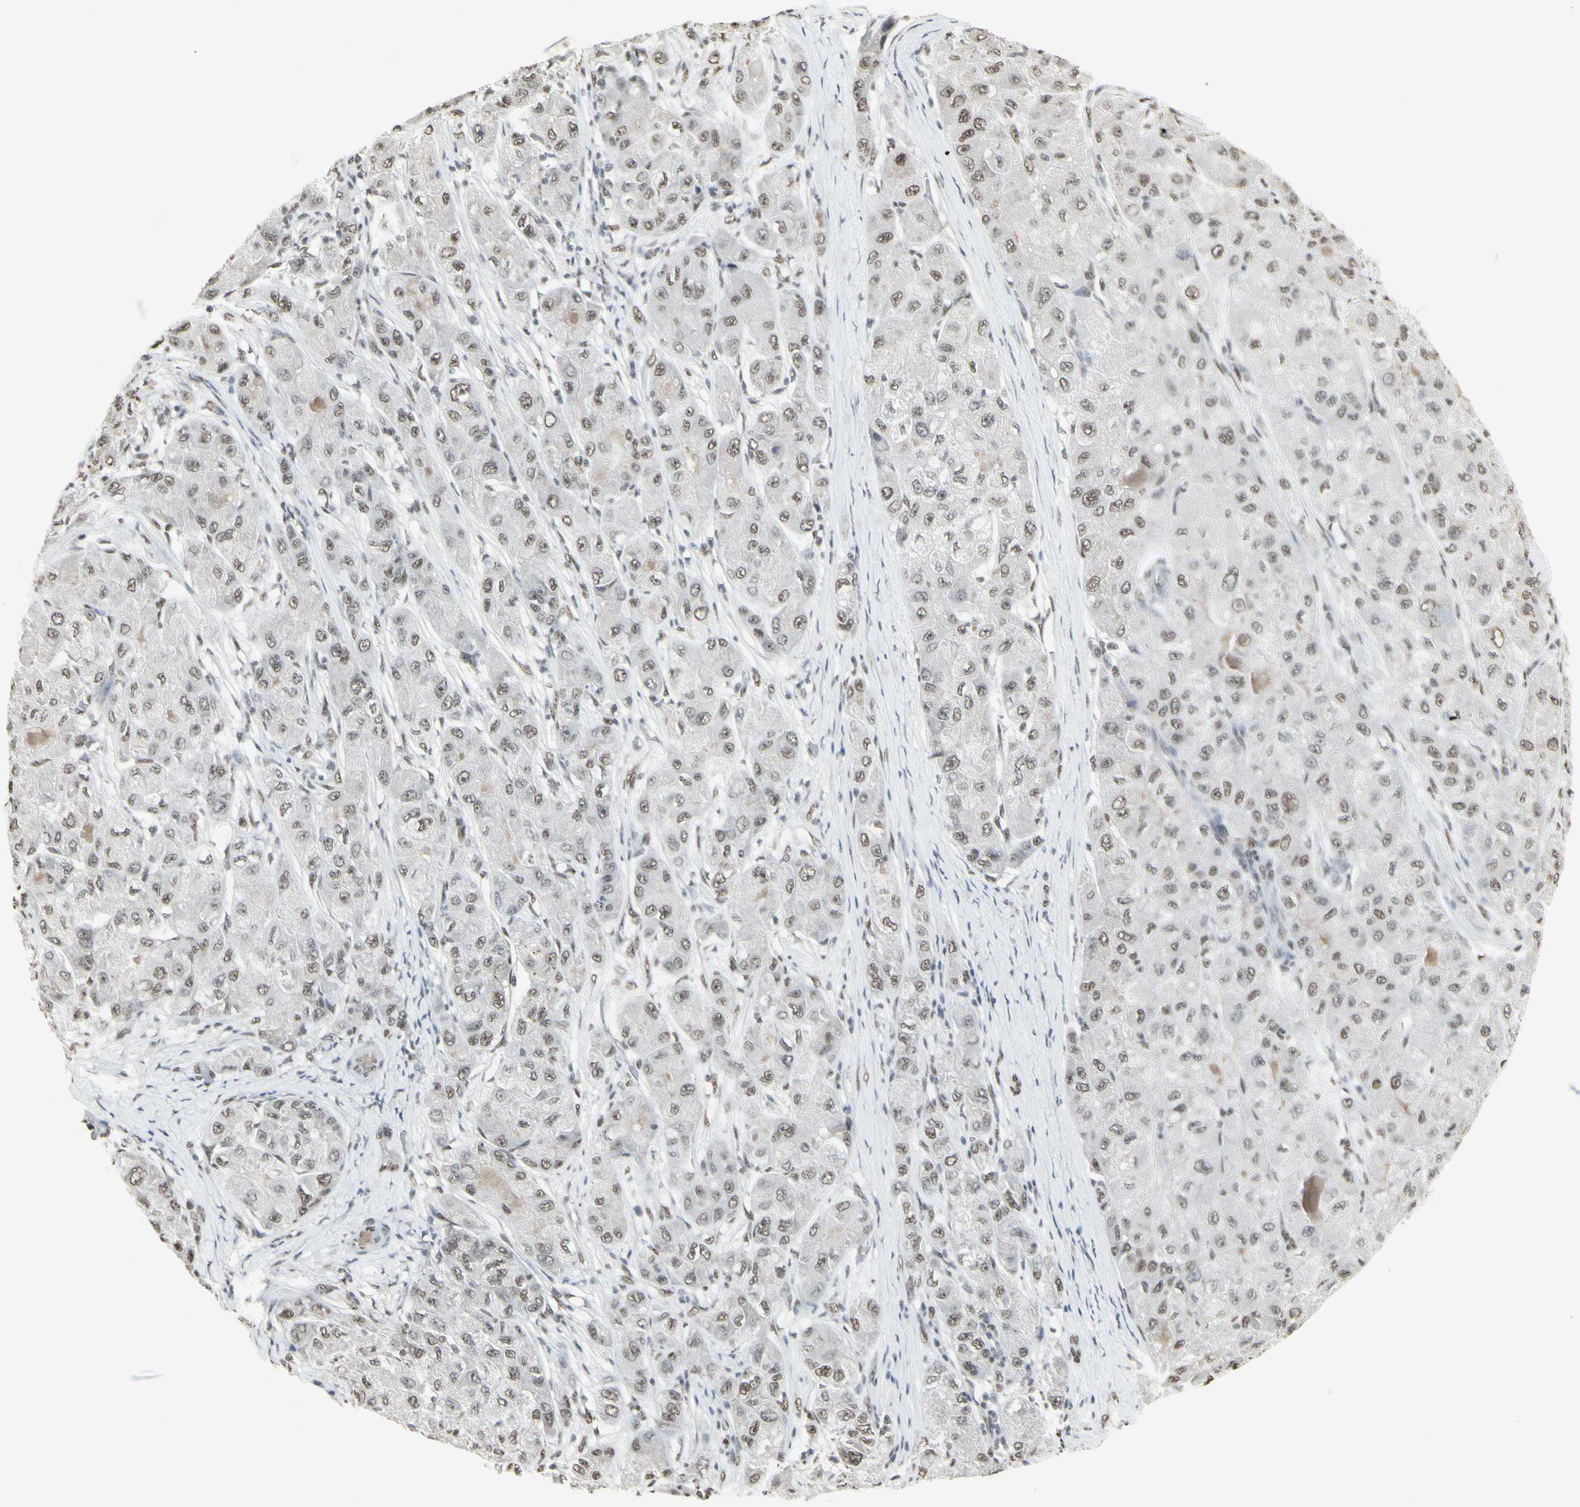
{"staining": {"intensity": "weak", "quantity": ">75%", "location": "nuclear"}, "tissue": "liver cancer", "cell_type": "Tumor cells", "image_type": "cancer", "snomed": [{"axis": "morphology", "description": "Carcinoma, Hepatocellular, NOS"}, {"axis": "topography", "description": "Liver"}], "caption": "Protein analysis of liver cancer tissue reveals weak nuclear expression in approximately >75% of tumor cells.", "gene": "TRIM28", "patient": {"sex": "male", "age": 80}}